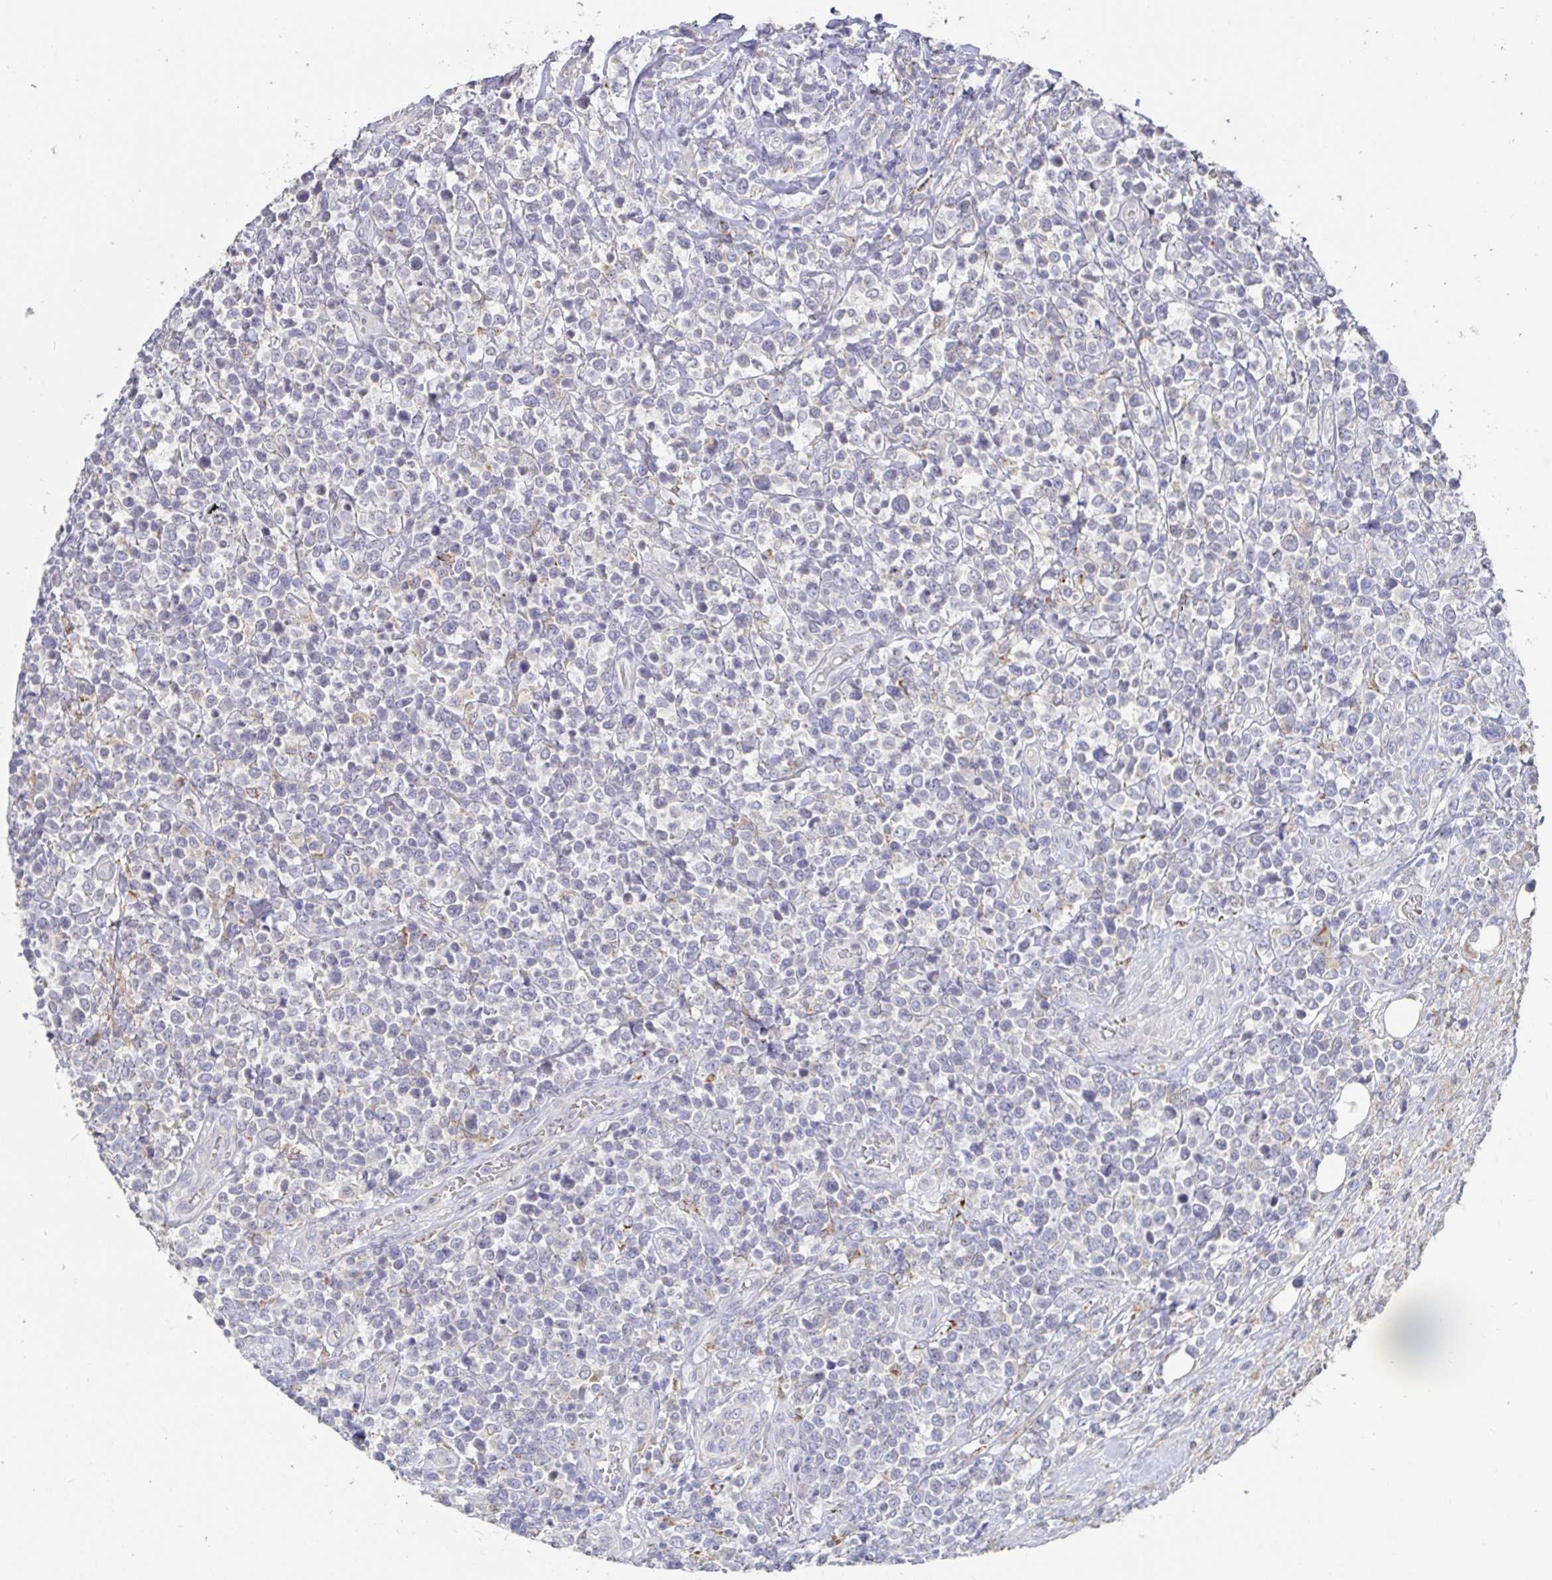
{"staining": {"intensity": "negative", "quantity": "none", "location": "none"}, "tissue": "lymphoma", "cell_type": "Tumor cells", "image_type": "cancer", "snomed": [{"axis": "morphology", "description": "Malignant lymphoma, non-Hodgkin's type, High grade"}, {"axis": "topography", "description": "Soft tissue"}], "caption": "Immunohistochemistry (IHC) micrograph of neoplastic tissue: high-grade malignant lymphoma, non-Hodgkin's type stained with DAB (3,3'-diaminobenzidine) displays no significant protein staining in tumor cells. The staining is performed using DAB brown chromogen with nuclei counter-stained in using hematoxylin.", "gene": "SPPL3", "patient": {"sex": "female", "age": 56}}